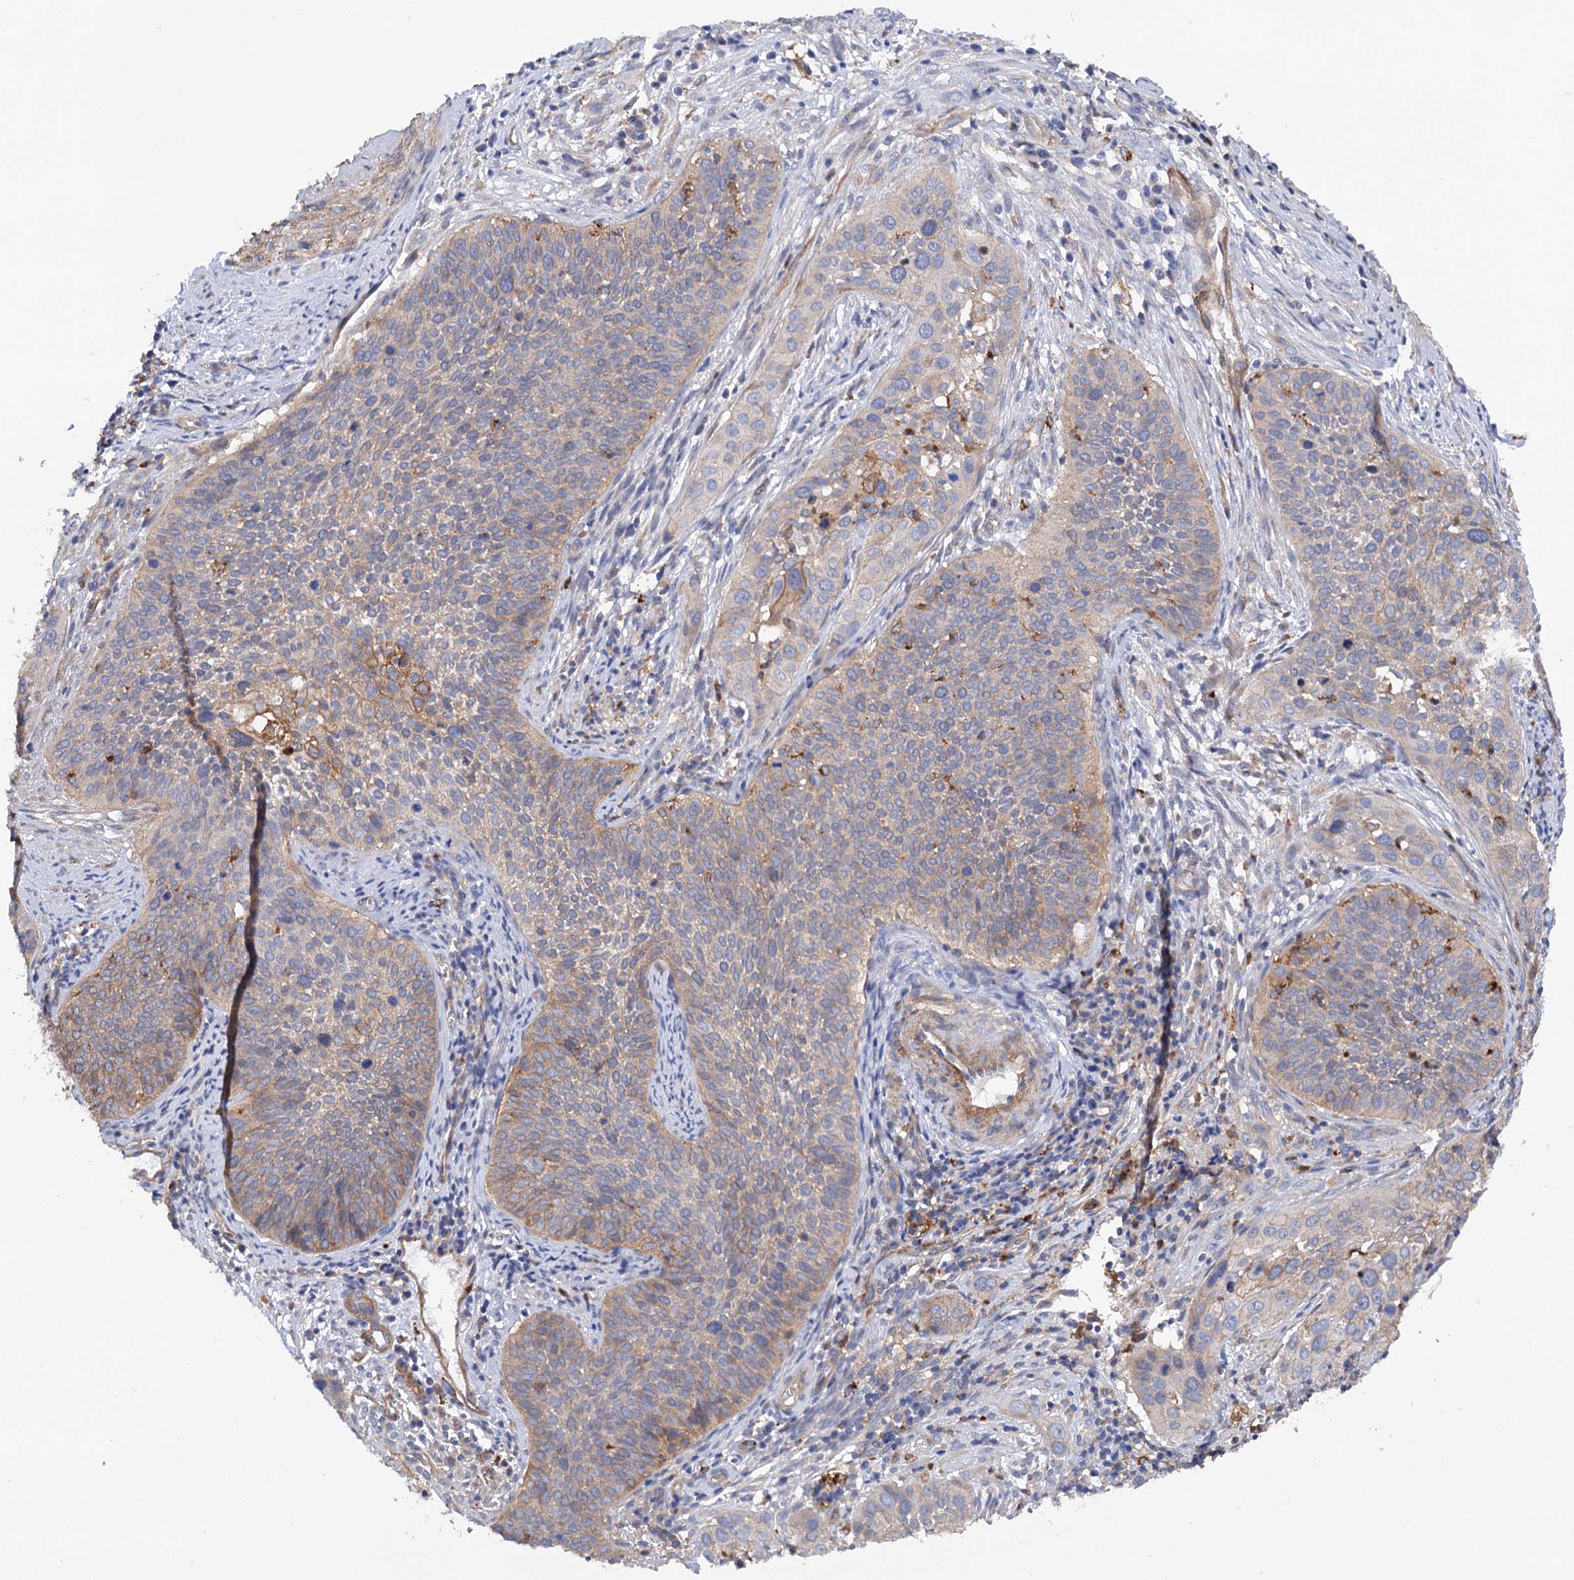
{"staining": {"intensity": "weak", "quantity": "<25%", "location": "cytoplasmic/membranous"}, "tissue": "cervical cancer", "cell_type": "Tumor cells", "image_type": "cancer", "snomed": [{"axis": "morphology", "description": "Squamous cell carcinoma, NOS"}, {"axis": "topography", "description": "Cervix"}], "caption": "There is no significant staining in tumor cells of cervical squamous cell carcinoma.", "gene": "CSAD", "patient": {"sex": "female", "age": 34}}